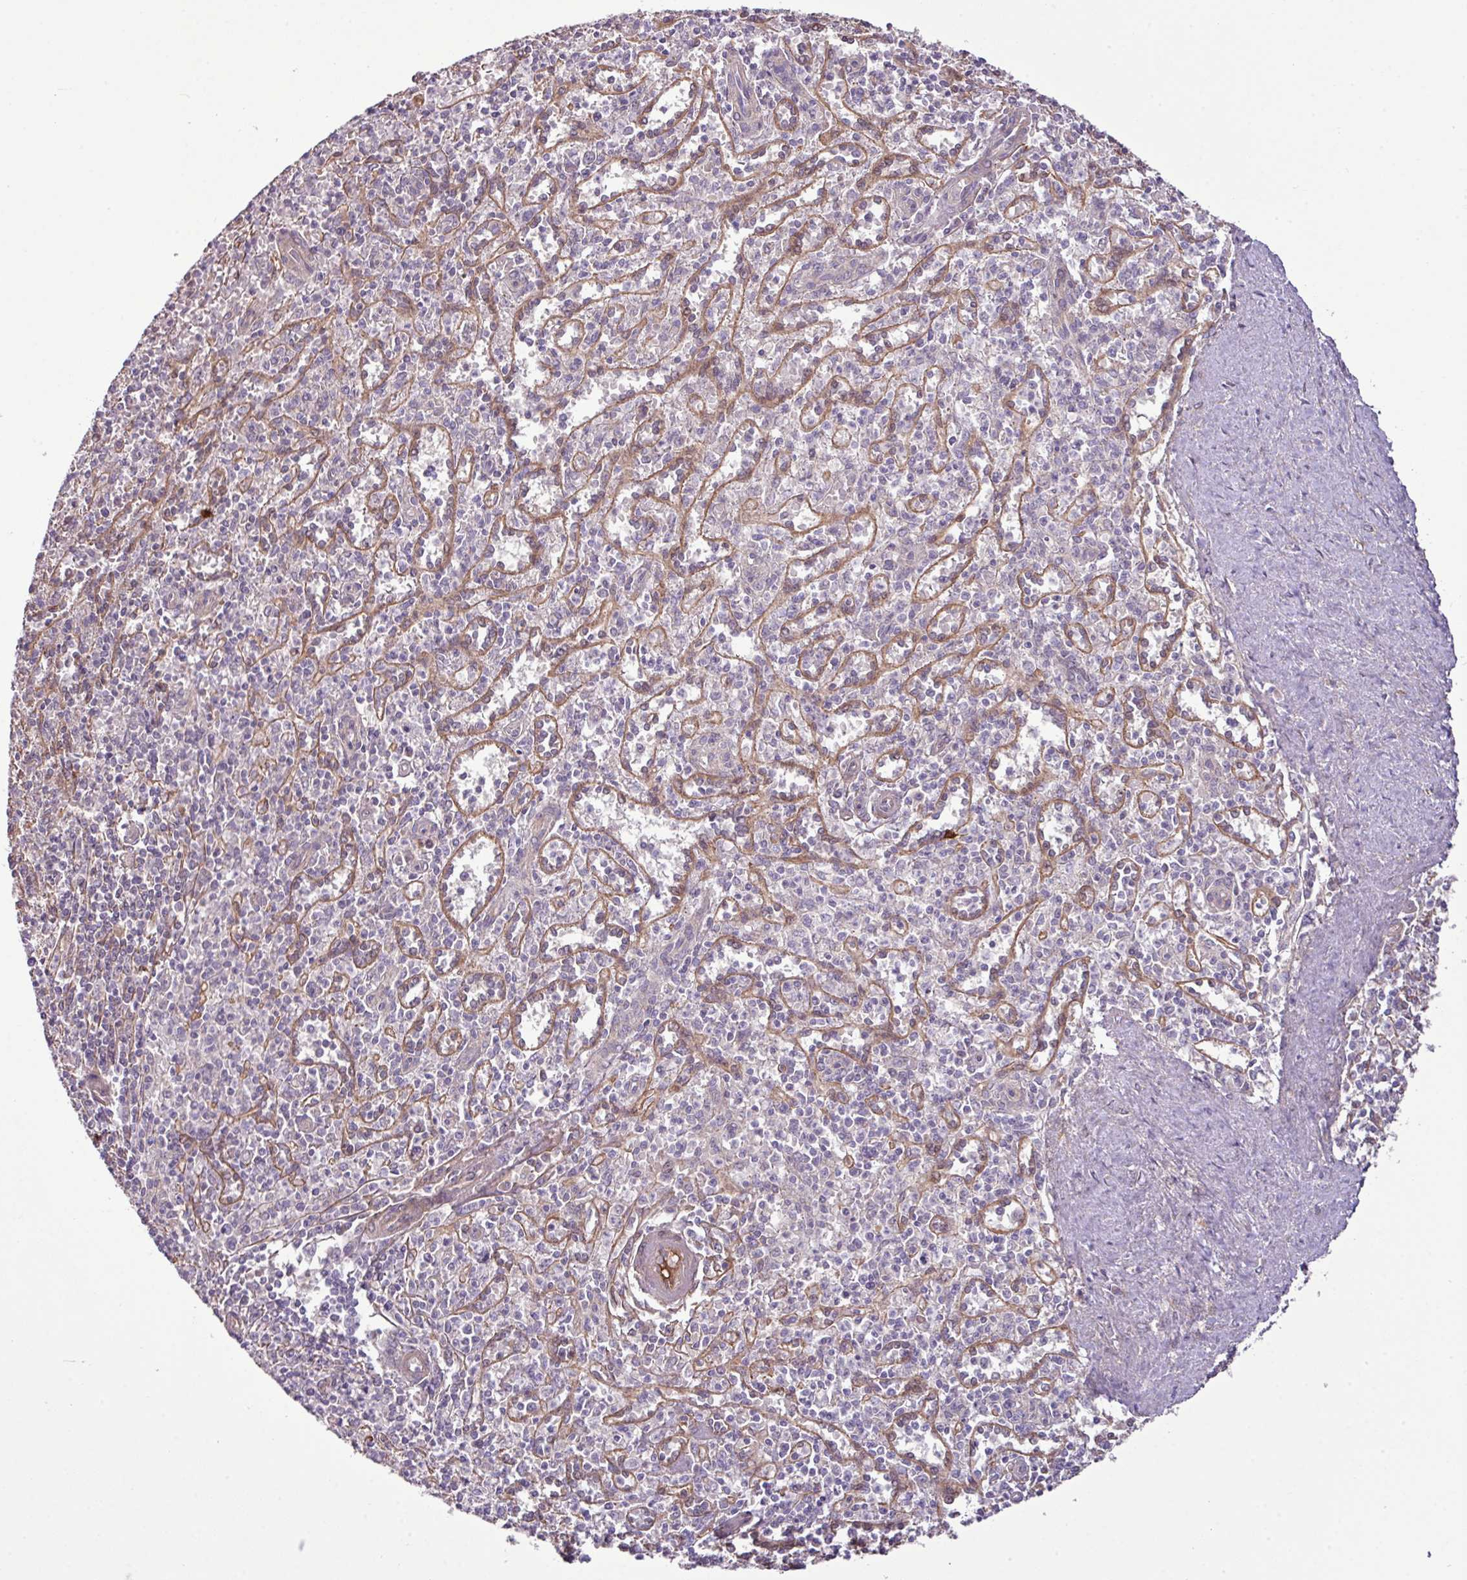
{"staining": {"intensity": "negative", "quantity": "none", "location": "none"}, "tissue": "spleen", "cell_type": "Cells in red pulp", "image_type": "normal", "snomed": [{"axis": "morphology", "description": "Normal tissue, NOS"}, {"axis": "topography", "description": "Spleen"}], "caption": "Immunohistochemistry image of normal spleen stained for a protein (brown), which displays no expression in cells in red pulp. (DAB IHC with hematoxylin counter stain).", "gene": "XIAP", "patient": {"sex": "female", "age": 70}}